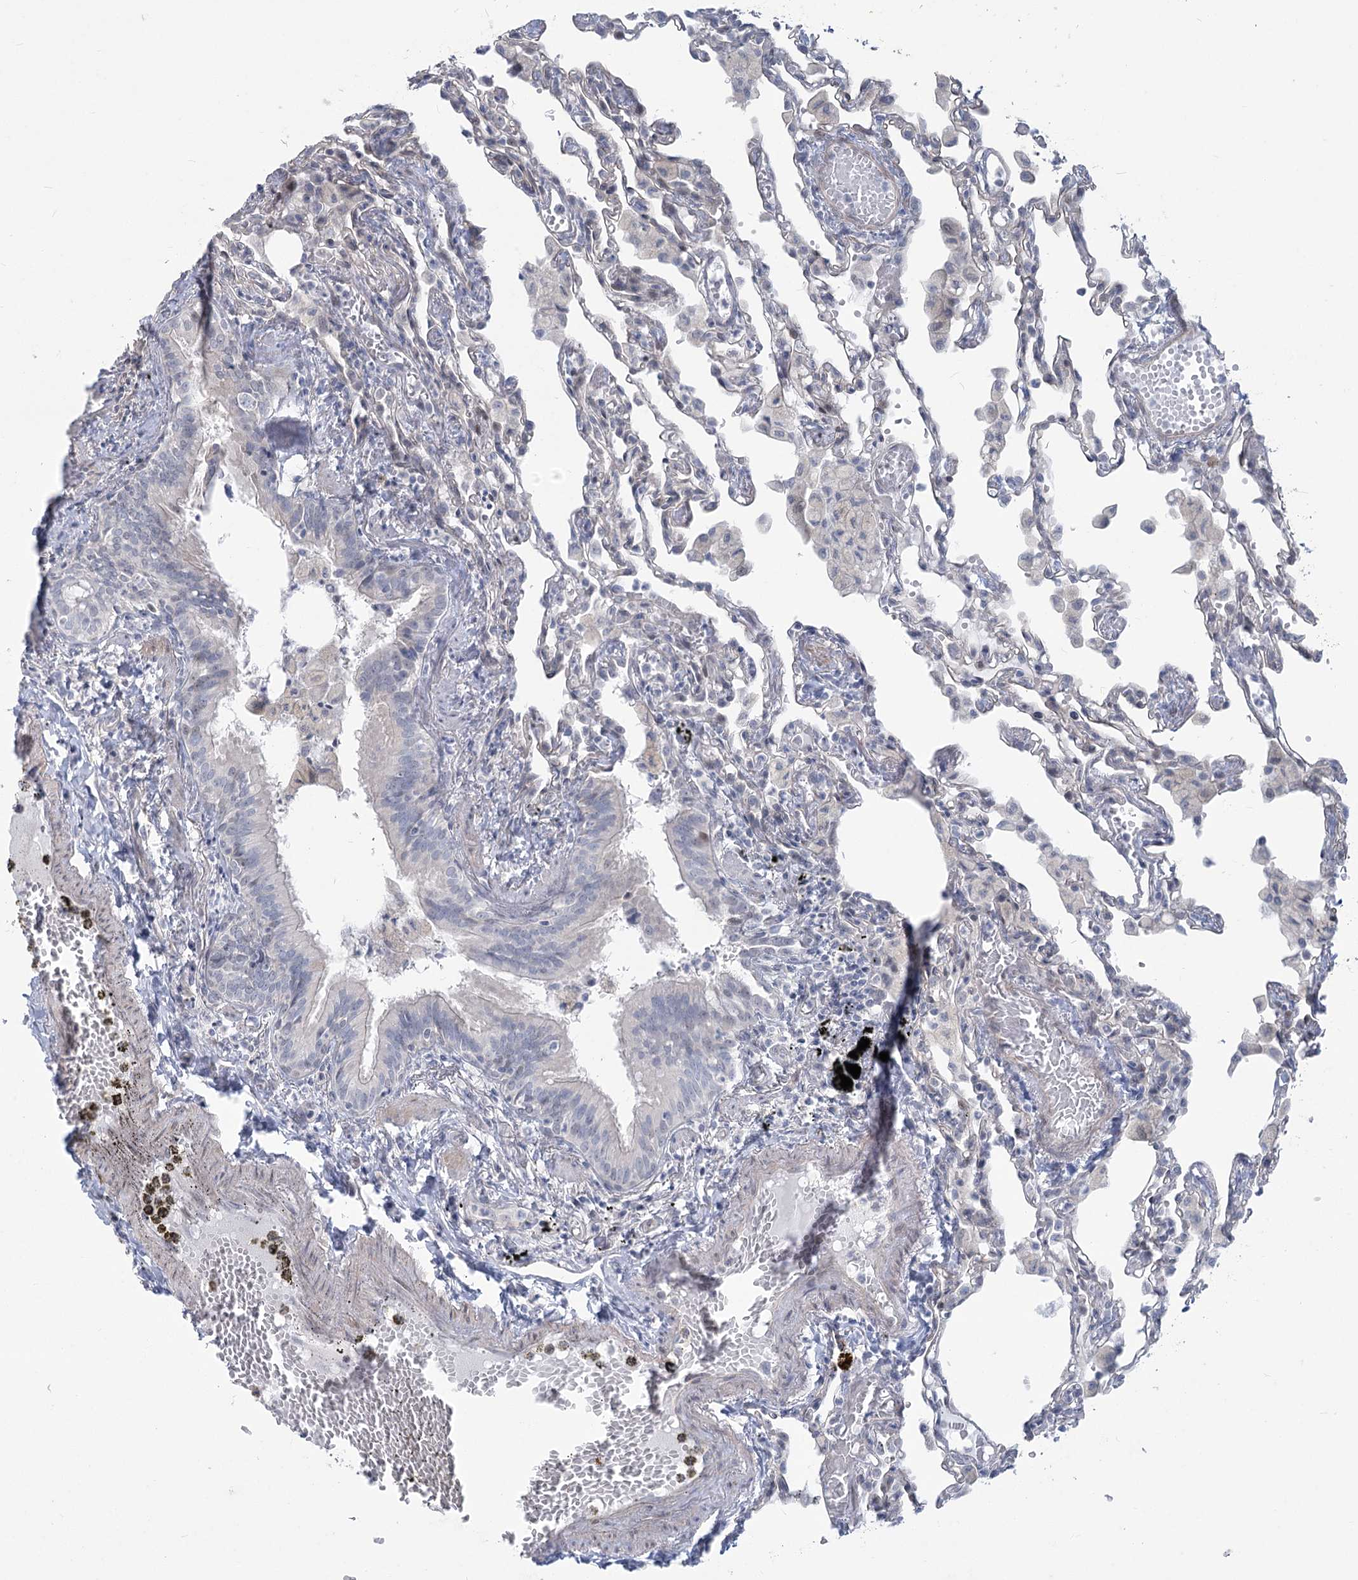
{"staining": {"intensity": "negative", "quantity": "none", "location": "none"}, "tissue": "lung", "cell_type": "Alveolar cells", "image_type": "normal", "snomed": [{"axis": "morphology", "description": "Normal tissue, NOS"}, {"axis": "topography", "description": "Bronchus"}, {"axis": "topography", "description": "Lung"}], "caption": "Immunohistochemical staining of normal lung reveals no significant staining in alveolar cells. (Immunohistochemistry, brightfield microscopy, high magnification).", "gene": "ABITRAM", "patient": {"sex": "female", "age": 49}}